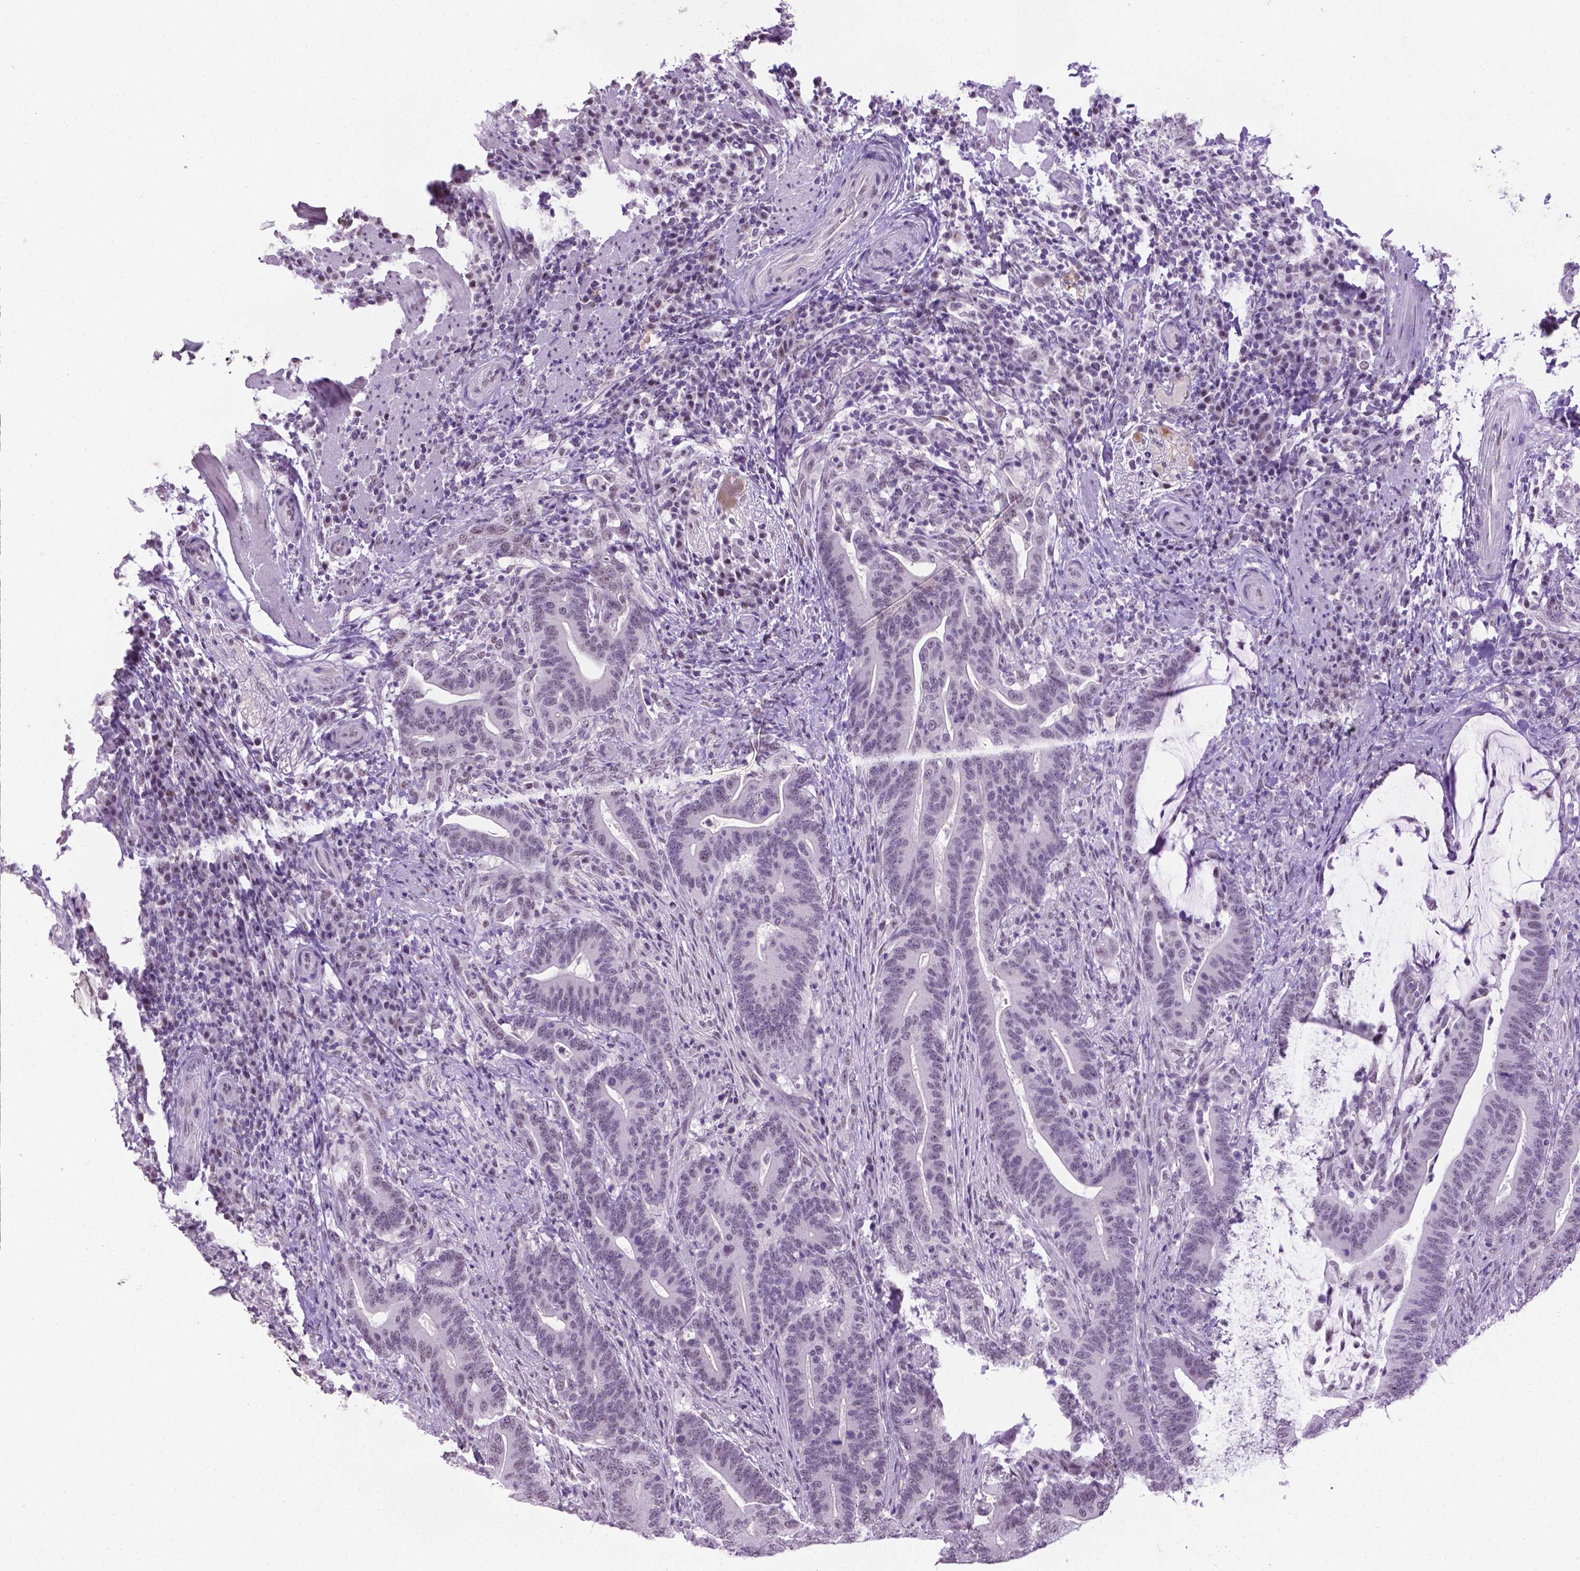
{"staining": {"intensity": "negative", "quantity": "none", "location": "none"}, "tissue": "colorectal cancer", "cell_type": "Tumor cells", "image_type": "cancer", "snomed": [{"axis": "morphology", "description": "Adenocarcinoma, NOS"}, {"axis": "topography", "description": "Colon"}], "caption": "Immunohistochemistry photomicrograph of neoplastic tissue: human colorectal cancer (adenocarcinoma) stained with DAB (3,3'-diaminobenzidine) exhibits no significant protein expression in tumor cells.", "gene": "ABI2", "patient": {"sex": "female", "age": 66}}